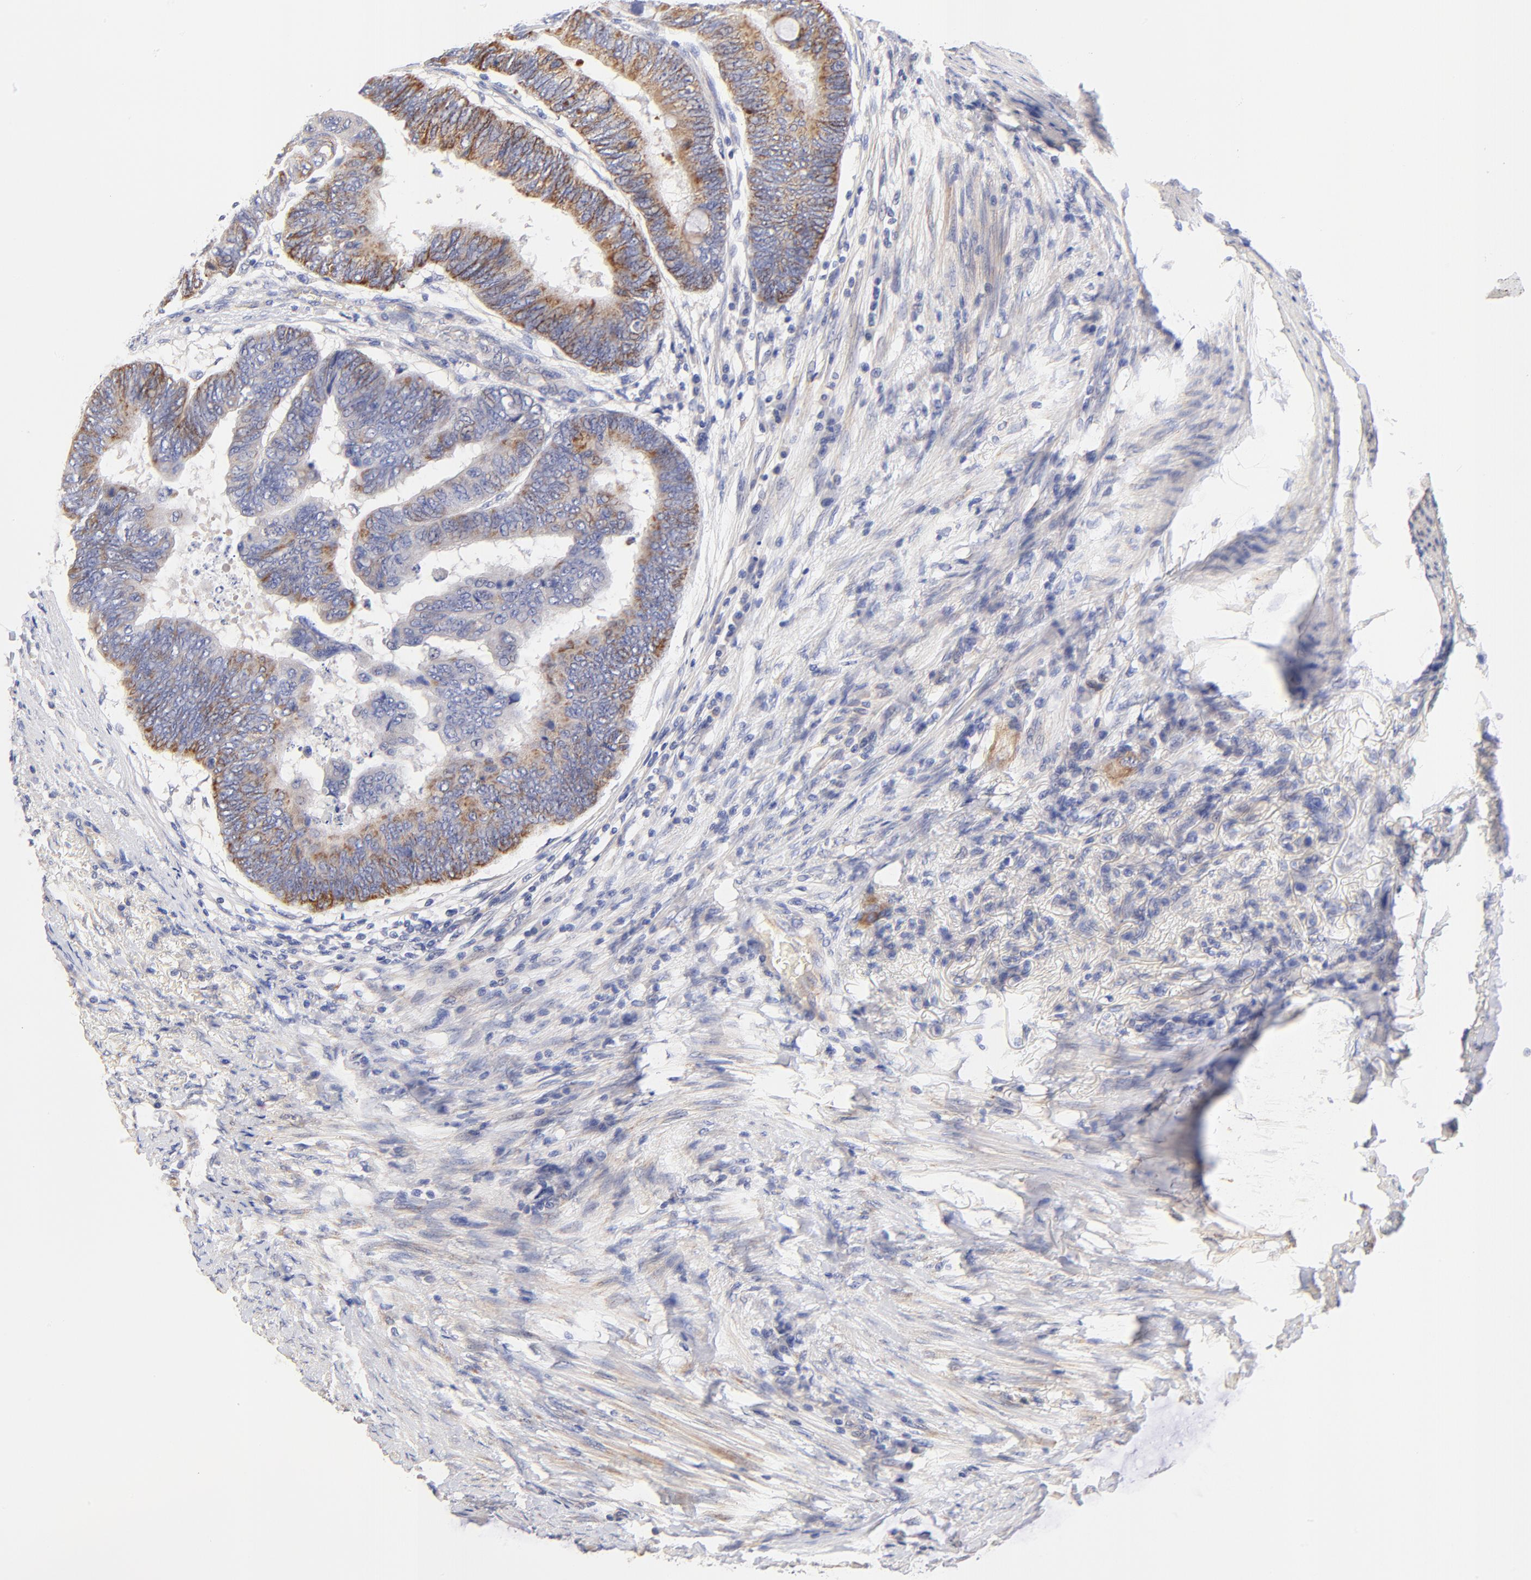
{"staining": {"intensity": "moderate", "quantity": "25%-75%", "location": "cytoplasmic/membranous"}, "tissue": "colorectal cancer", "cell_type": "Tumor cells", "image_type": "cancer", "snomed": [{"axis": "morphology", "description": "Normal tissue, NOS"}, {"axis": "morphology", "description": "Adenocarcinoma, NOS"}, {"axis": "topography", "description": "Rectum"}, {"axis": "topography", "description": "Peripheral nerve tissue"}], "caption": "Colorectal adenocarcinoma stained with a protein marker shows moderate staining in tumor cells.", "gene": "HS3ST1", "patient": {"sex": "male", "age": 92}}